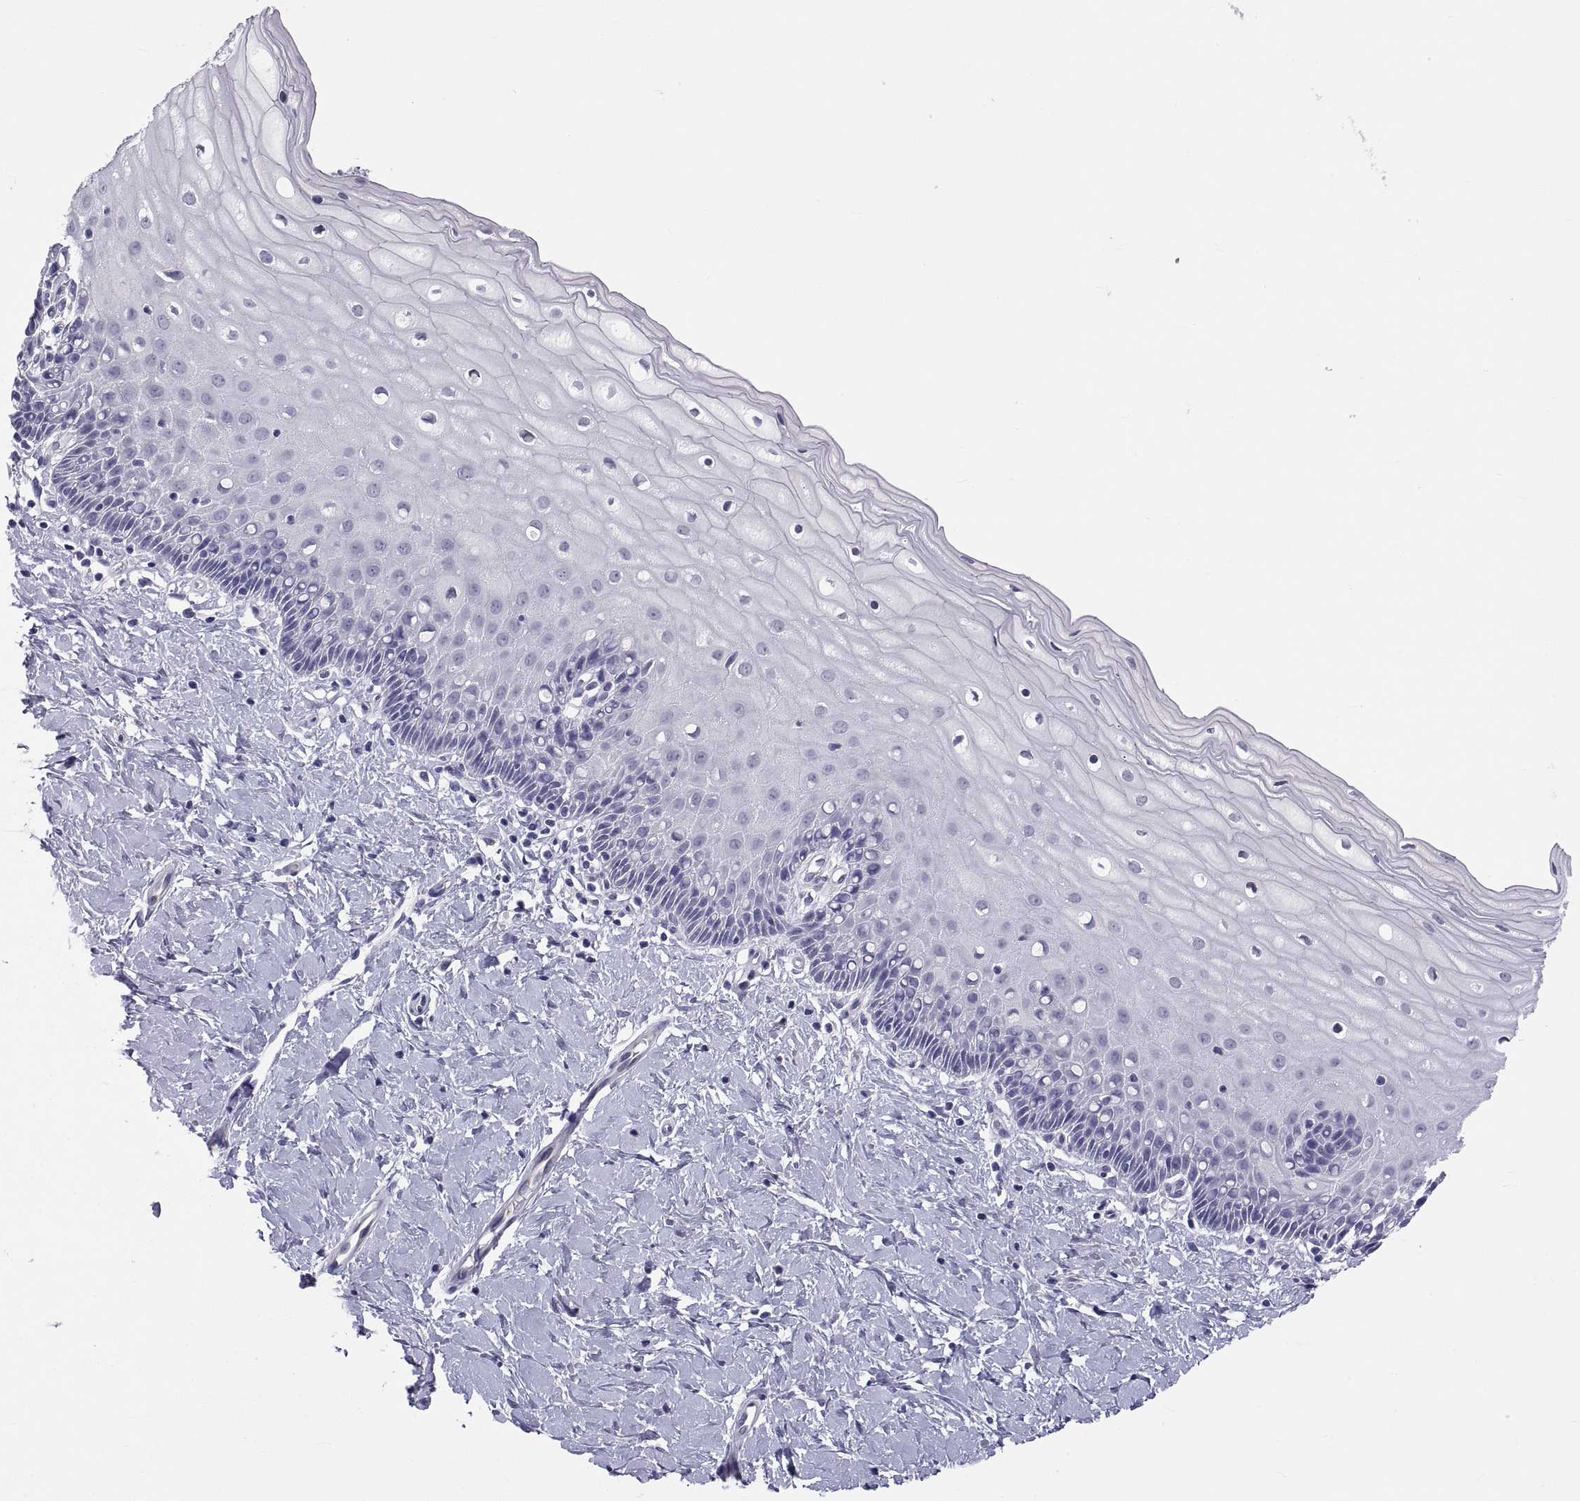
{"staining": {"intensity": "negative", "quantity": "none", "location": "none"}, "tissue": "cervix", "cell_type": "Glandular cells", "image_type": "normal", "snomed": [{"axis": "morphology", "description": "Normal tissue, NOS"}, {"axis": "topography", "description": "Cervix"}], "caption": "High power microscopy image of an immunohistochemistry (IHC) photomicrograph of unremarkable cervix, revealing no significant expression in glandular cells.", "gene": "TEX13A", "patient": {"sex": "female", "age": 37}}